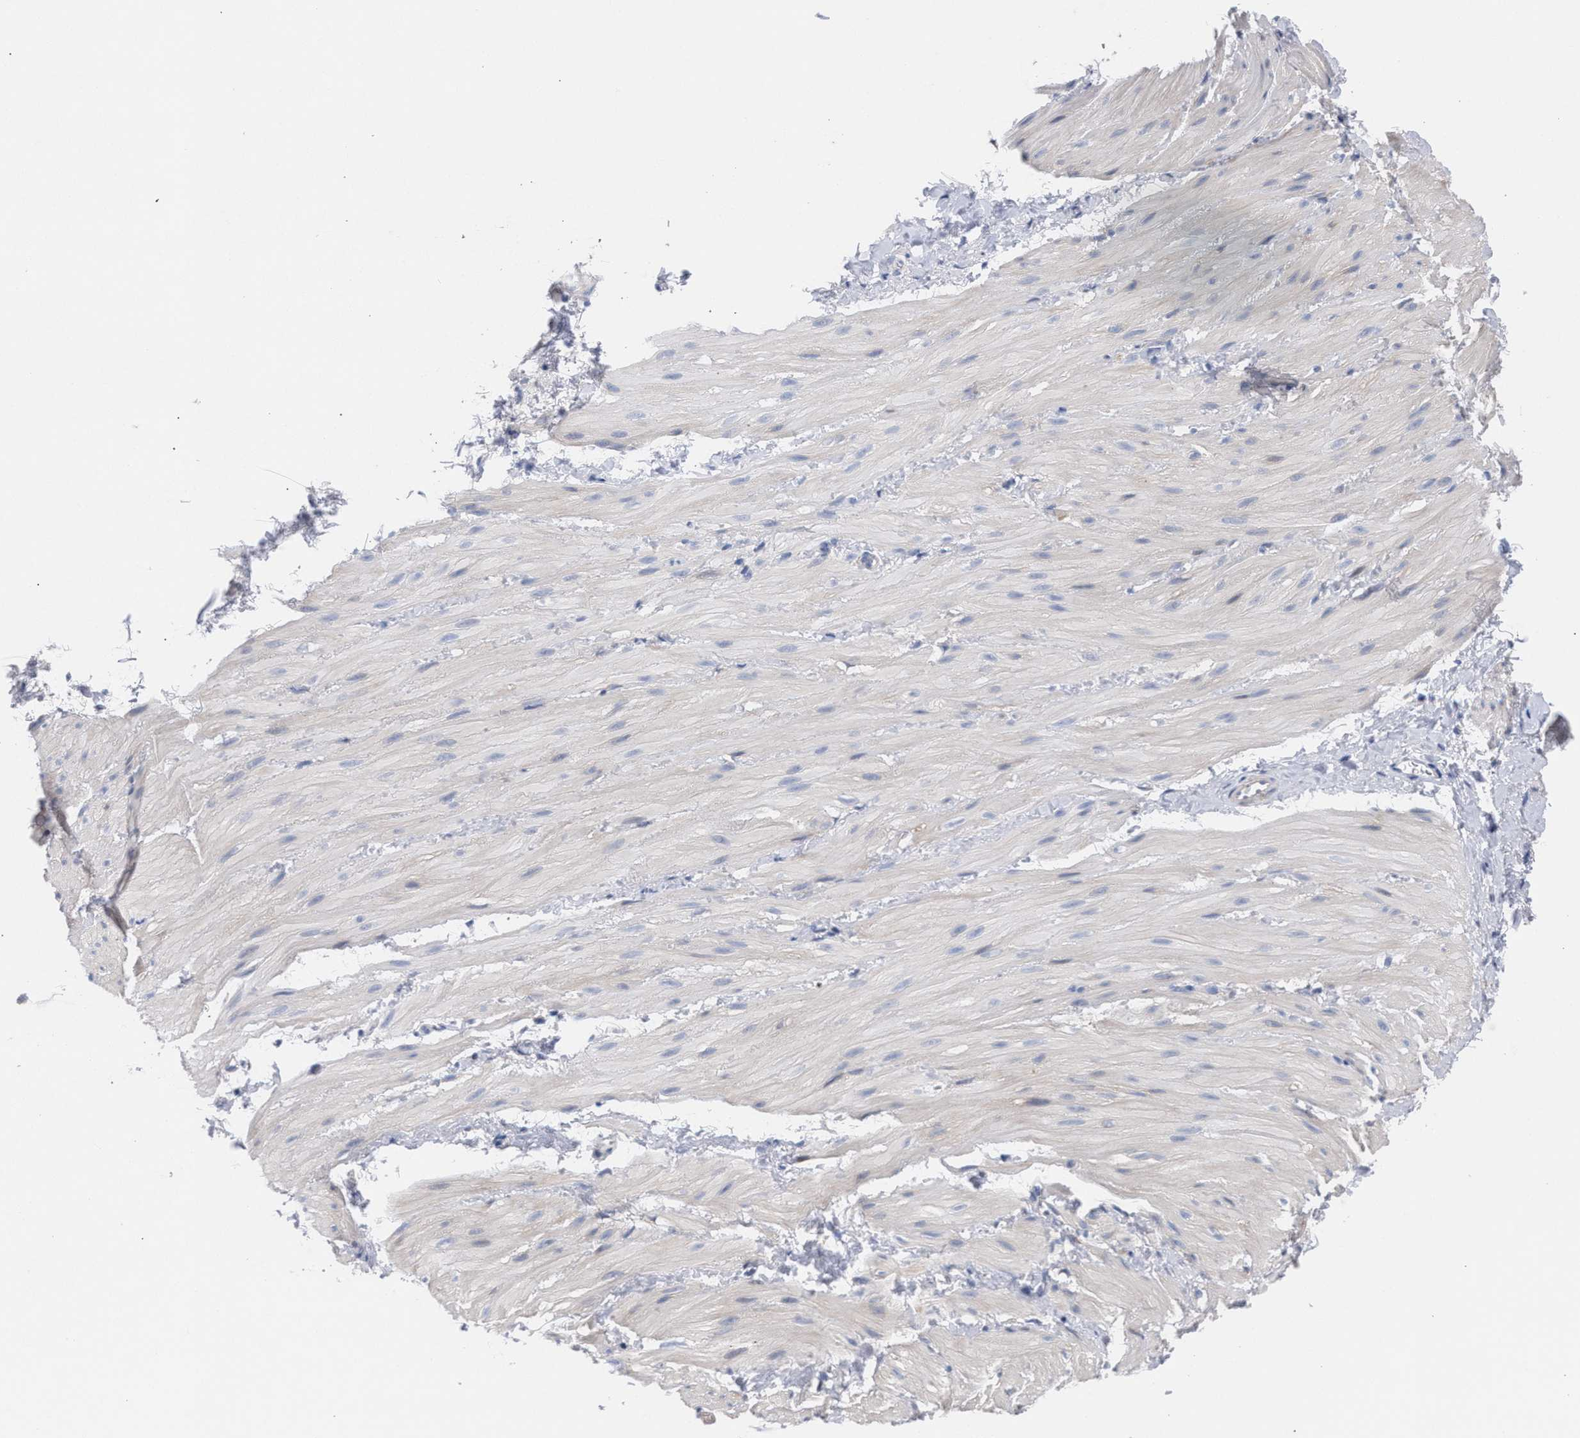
{"staining": {"intensity": "negative", "quantity": "none", "location": "none"}, "tissue": "smooth muscle", "cell_type": "Smooth muscle cells", "image_type": "normal", "snomed": [{"axis": "morphology", "description": "Normal tissue, NOS"}, {"axis": "topography", "description": "Smooth muscle"}], "caption": "IHC of benign smooth muscle shows no expression in smooth muscle cells. (Immunohistochemistry, brightfield microscopy, high magnification).", "gene": "FHOD3", "patient": {"sex": "male", "age": 16}}